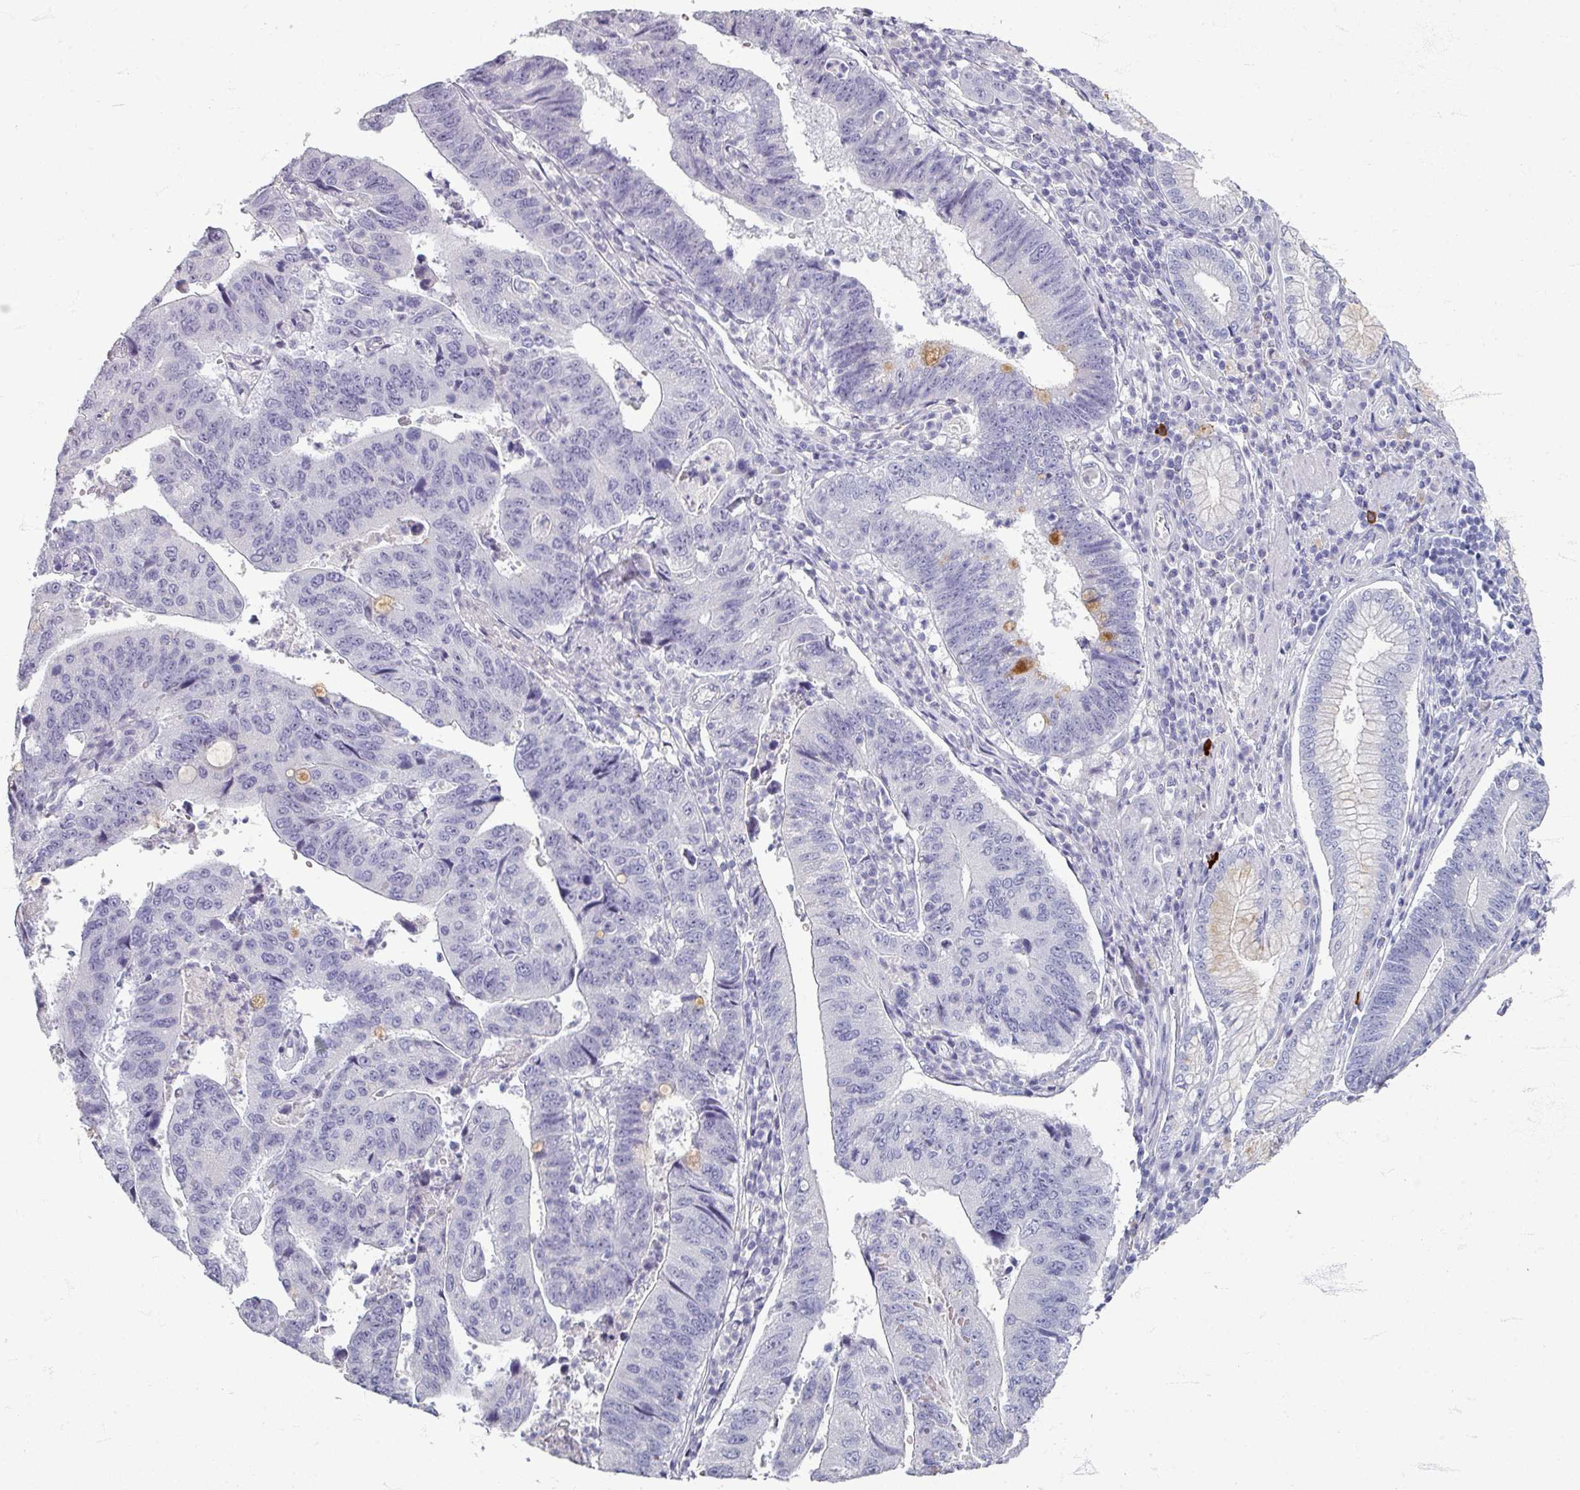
{"staining": {"intensity": "negative", "quantity": "none", "location": "none"}, "tissue": "stomach cancer", "cell_type": "Tumor cells", "image_type": "cancer", "snomed": [{"axis": "morphology", "description": "Adenocarcinoma, NOS"}, {"axis": "topography", "description": "Stomach"}], "caption": "An IHC photomicrograph of adenocarcinoma (stomach) is shown. There is no staining in tumor cells of adenocarcinoma (stomach). Brightfield microscopy of immunohistochemistry stained with DAB (brown) and hematoxylin (blue), captured at high magnification.", "gene": "ZNF878", "patient": {"sex": "male", "age": 59}}